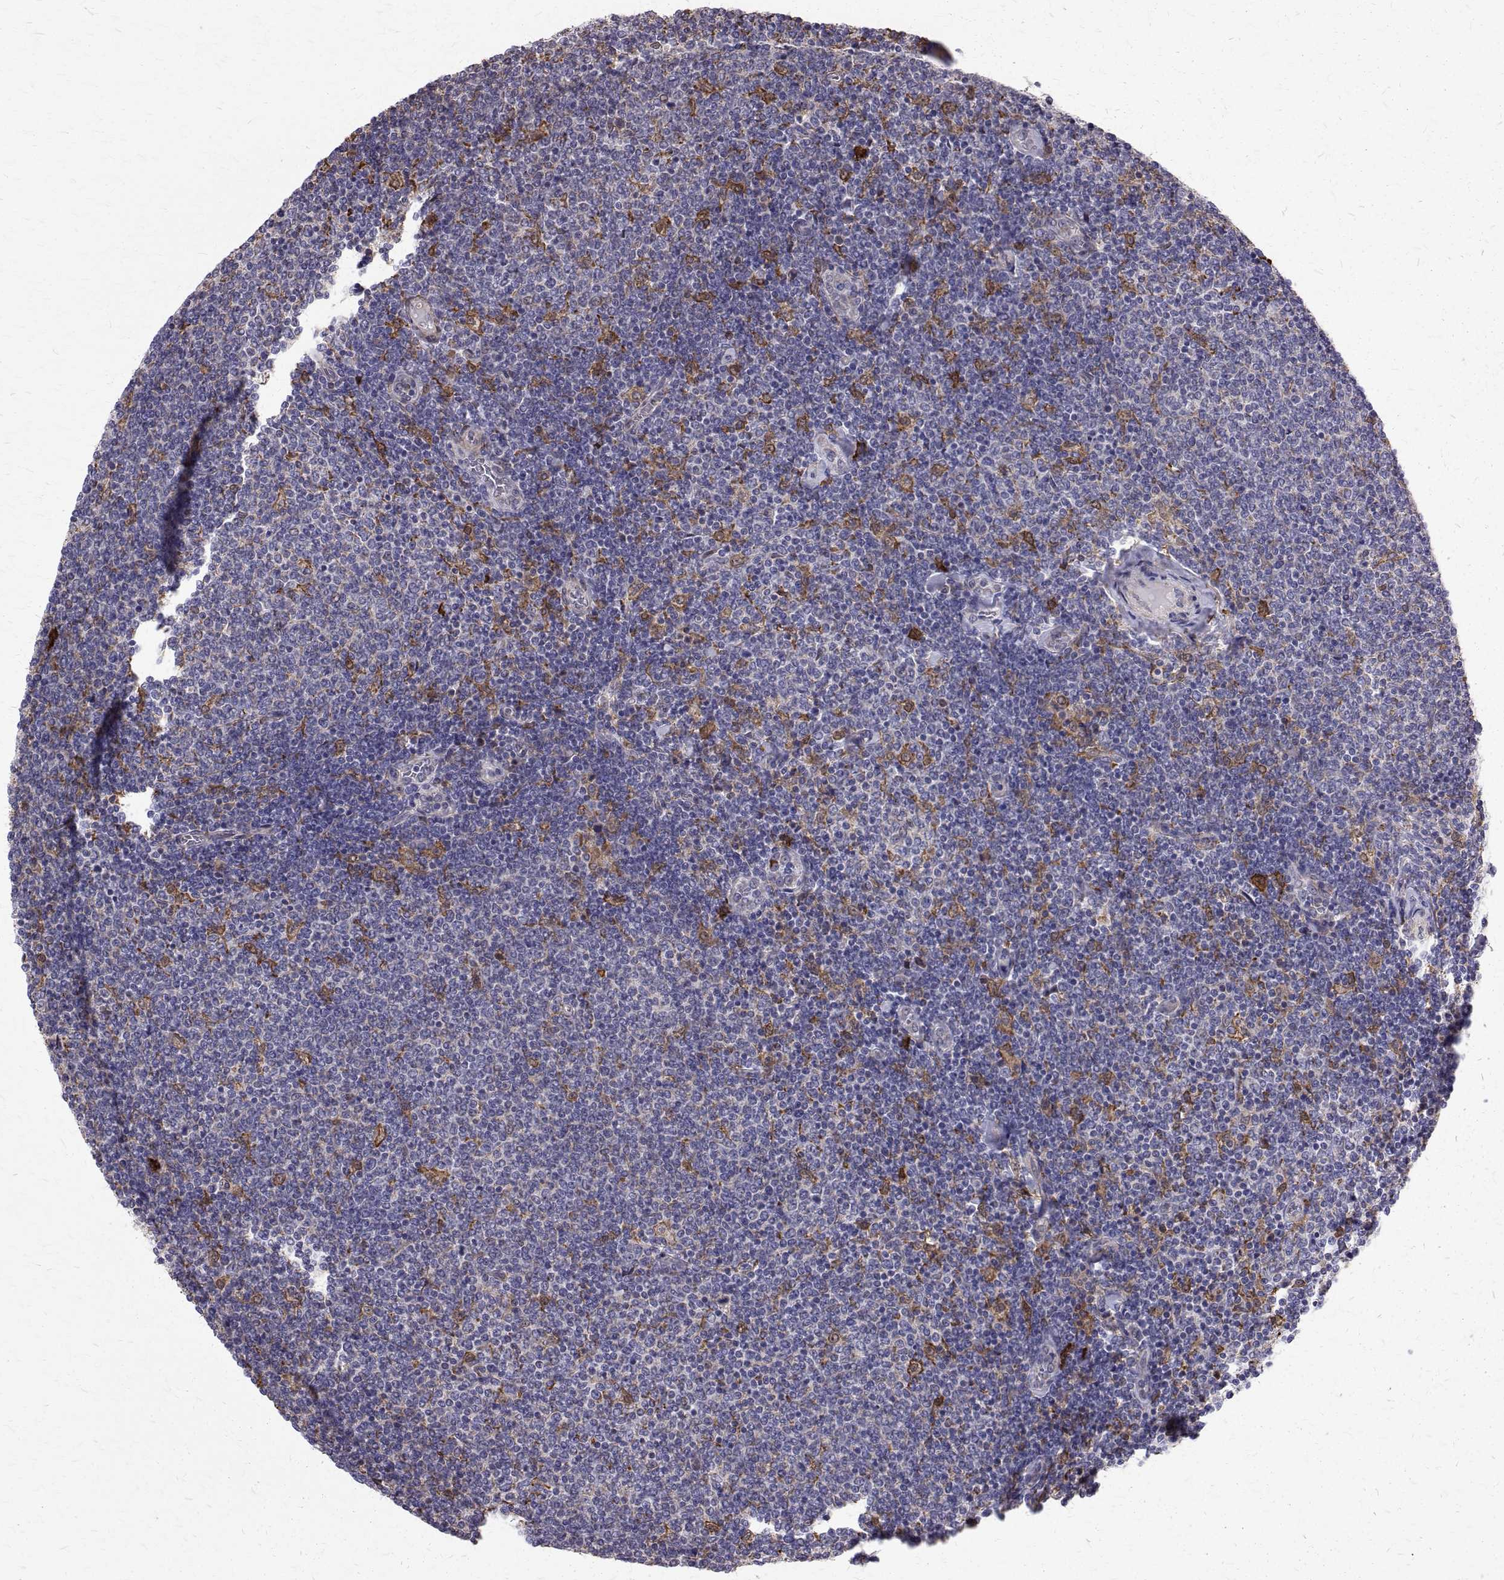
{"staining": {"intensity": "negative", "quantity": "none", "location": "none"}, "tissue": "lymphoma", "cell_type": "Tumor cells", "image_type": "cancer", "snomed": [{"axis": "morphology", "description": "Malignant lymphoma, non-Hodgkin's type, Low grade"}, {"axis": "topography", "description": "Lymph node"}], "caption": "The micrograph reveals no significant expression in tumor cells of lymphoma.", "gene": "CCDC89", "patient": {"sex": "male", "age": 52}}